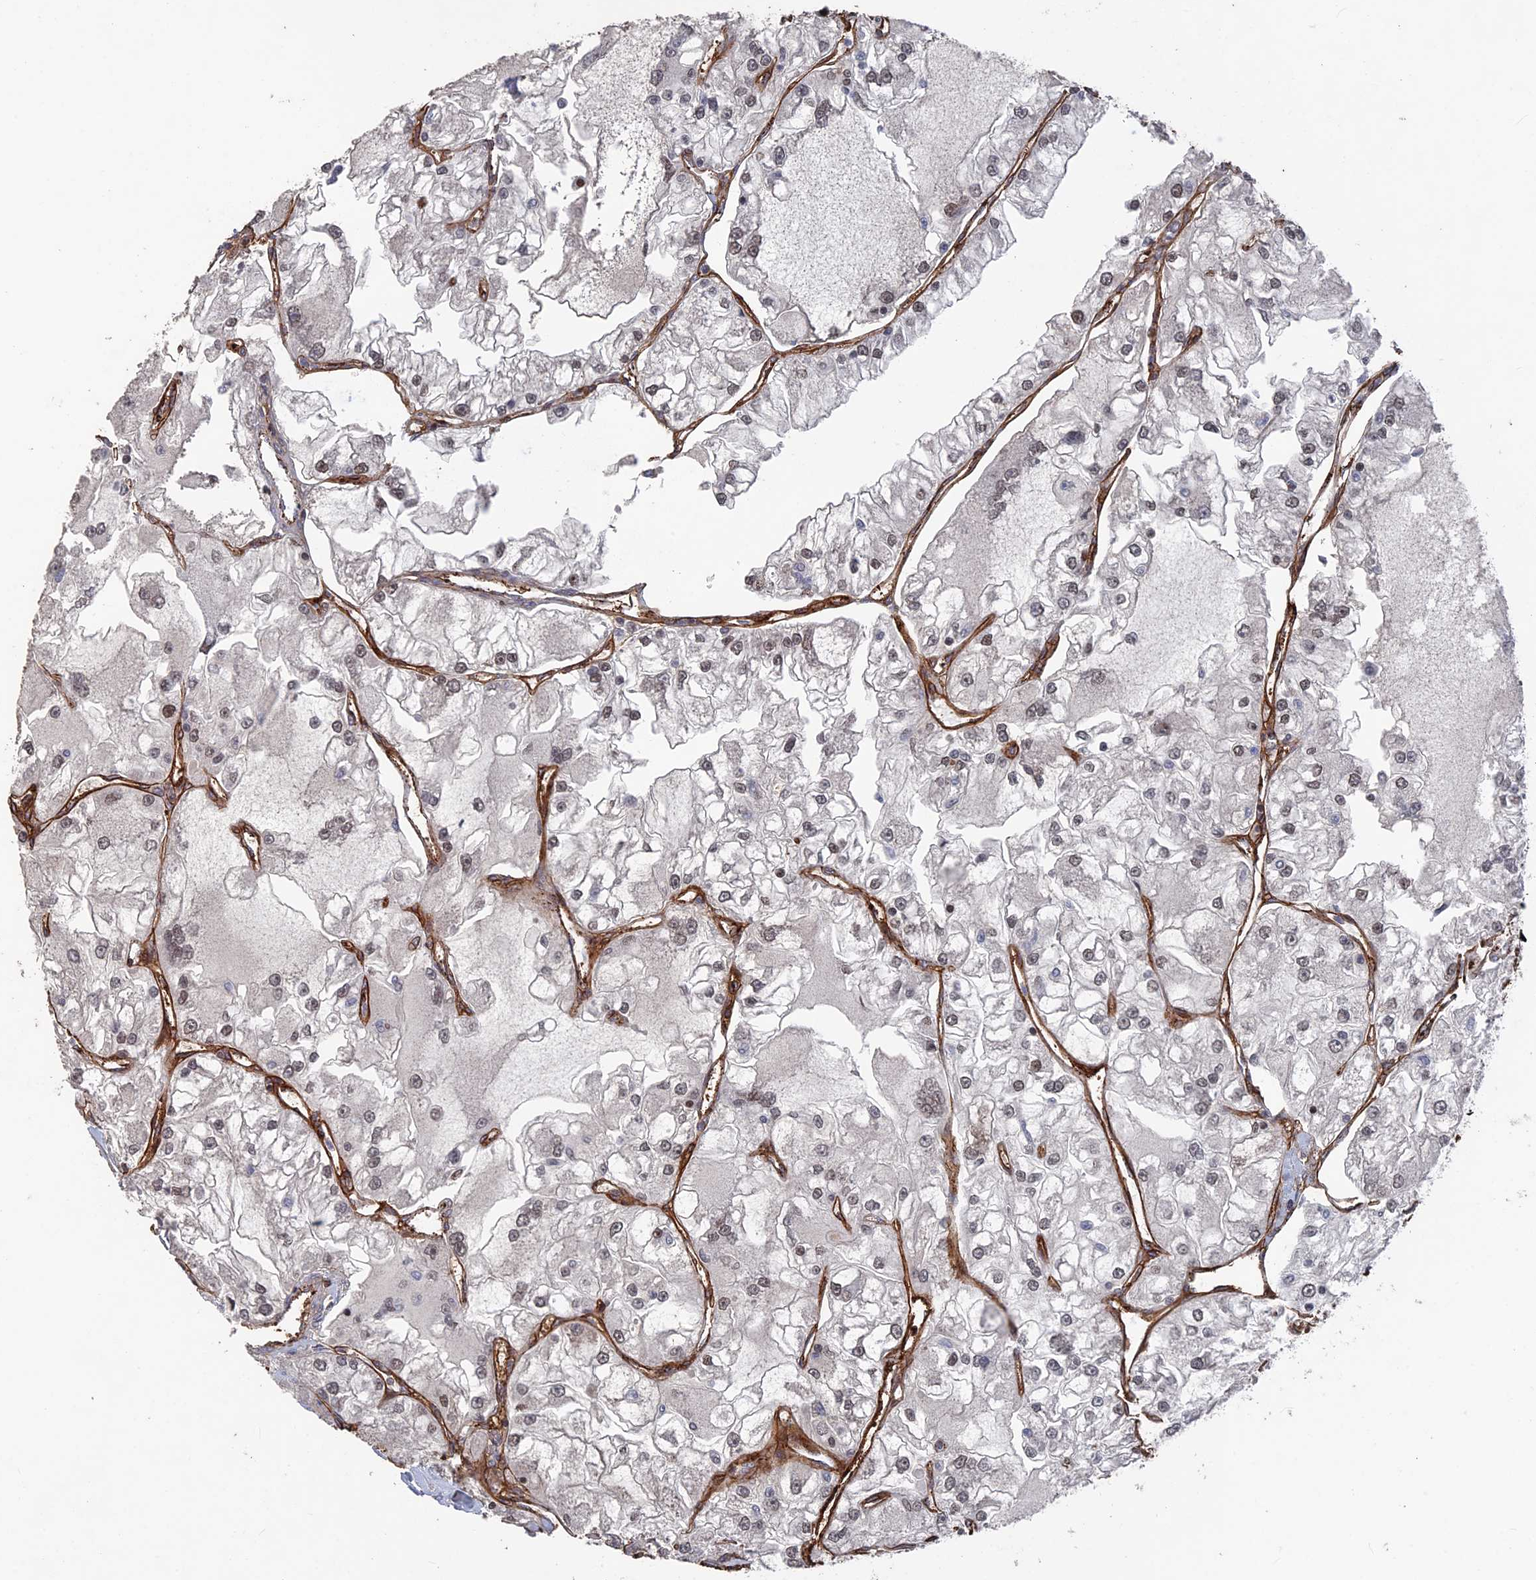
{"staining": {"intensity": "negative", "quantity": "none", "location": "none"}, "tissue": "renal cancer", "cell_type": "Tumor cells", "image_type": "cancer", "snomed": [{"axis": "morphology", "description": "Adenocarcinoma, NOS"}, {"axis": "topography", "description": "Kidney"}], "caption": "IHC photomicrograph of neoplastic tissue: human renal cancer (adenocarcinoma) stained with DAB demonstrates no significant protein expression in tumor cells. Nuclei are stained in blue.", "gene": "SH3D21", "patient": {"sex": "female", "age": 72}}